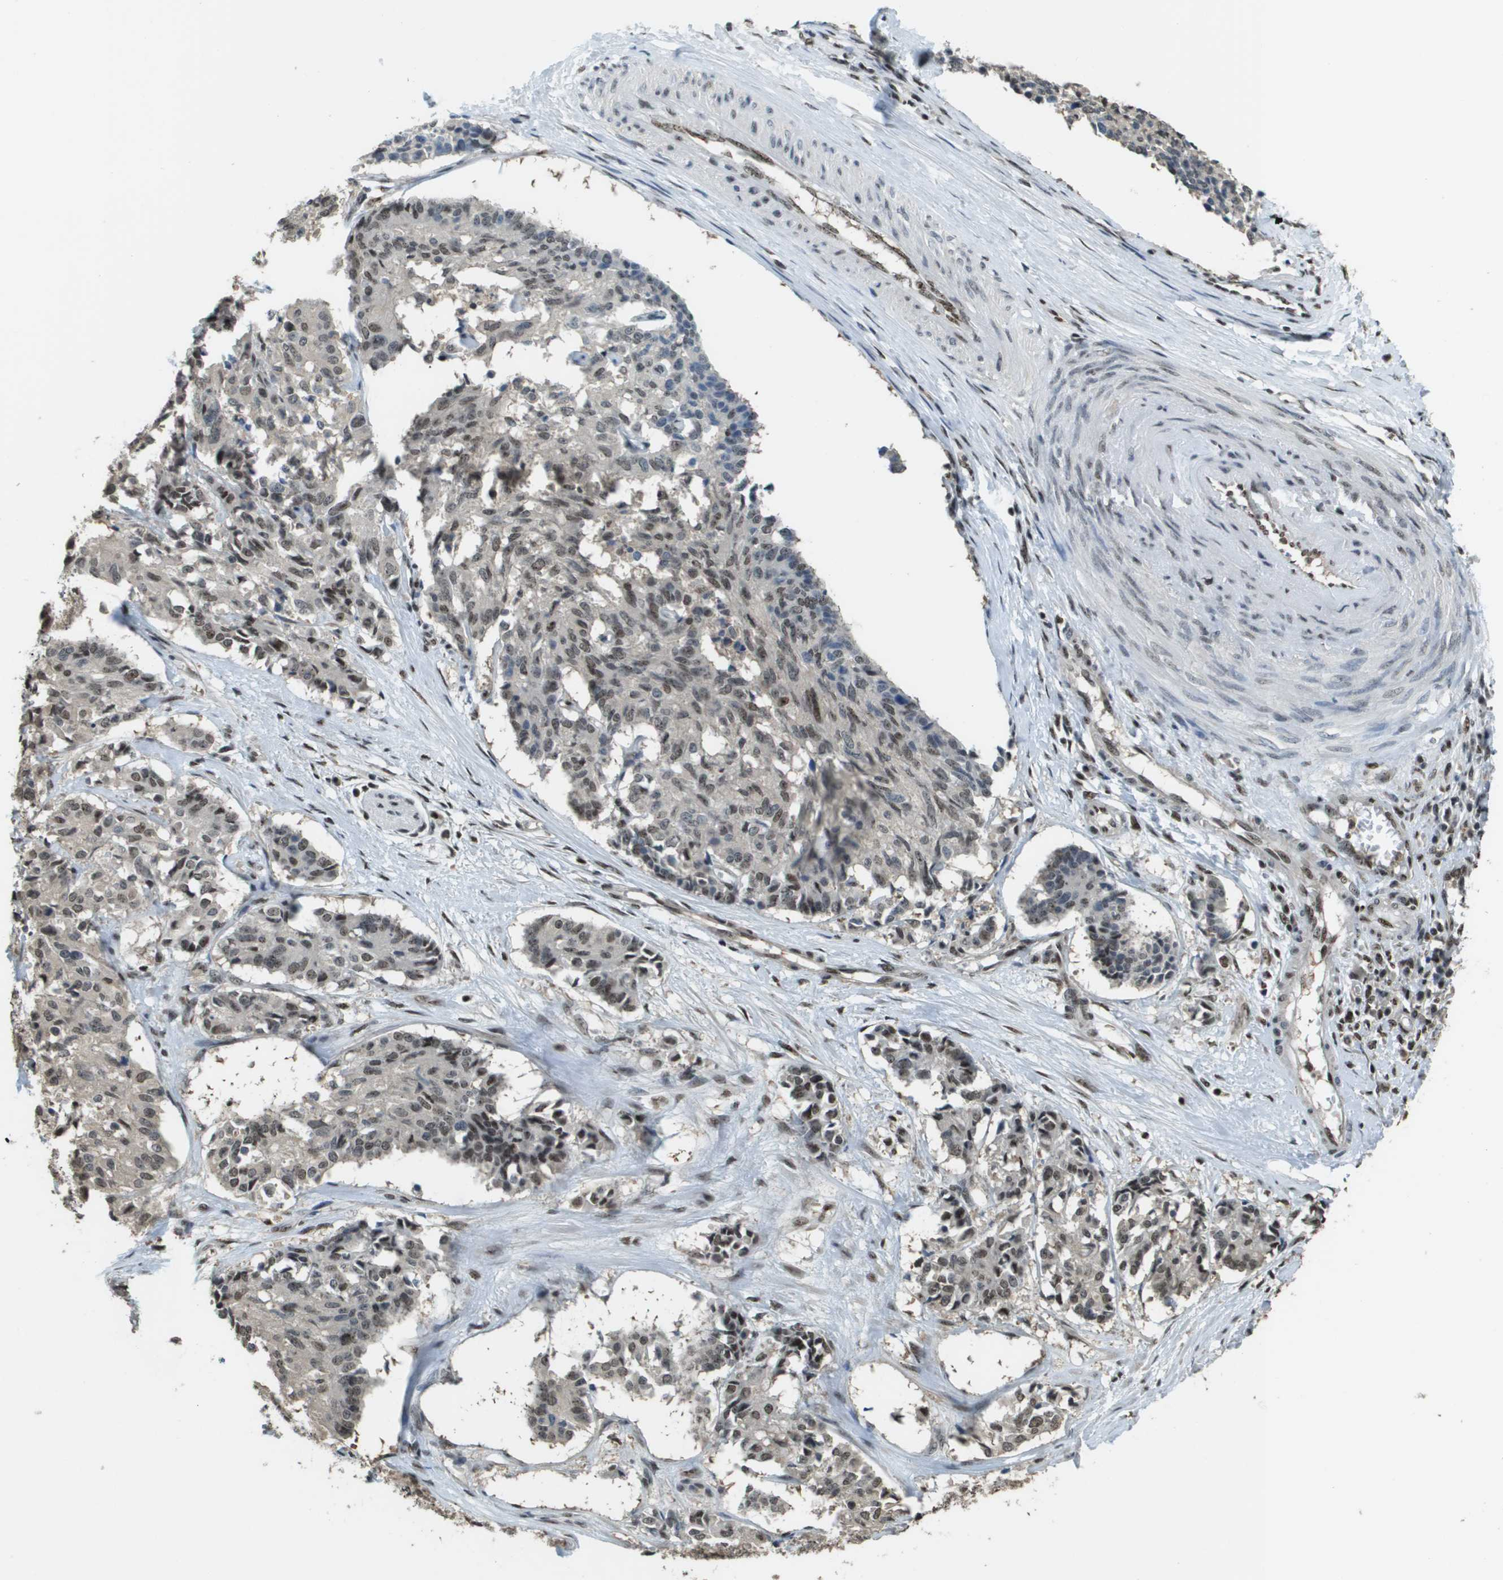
{"staining": {"intensity": "moderate", "quantity": "25%-75%", "location": "nuclear"}, "tissue": "cervical cancer", "cell_type": "Tumor cells", "image_type": "cancer", "snomed": [{"axis": "morphology", "description": "Squamous cell carcinoma, NOS"}, {"axis": "topography", "description": "Cervix"}], "caption": "Moderate nuclear protein positivity is appreciated in approximately 25%-75% of tumor cells in squamous cell carcinoma (cervical).", "gene": "SP100", "patient": {"sex": "female", "age": 35}}